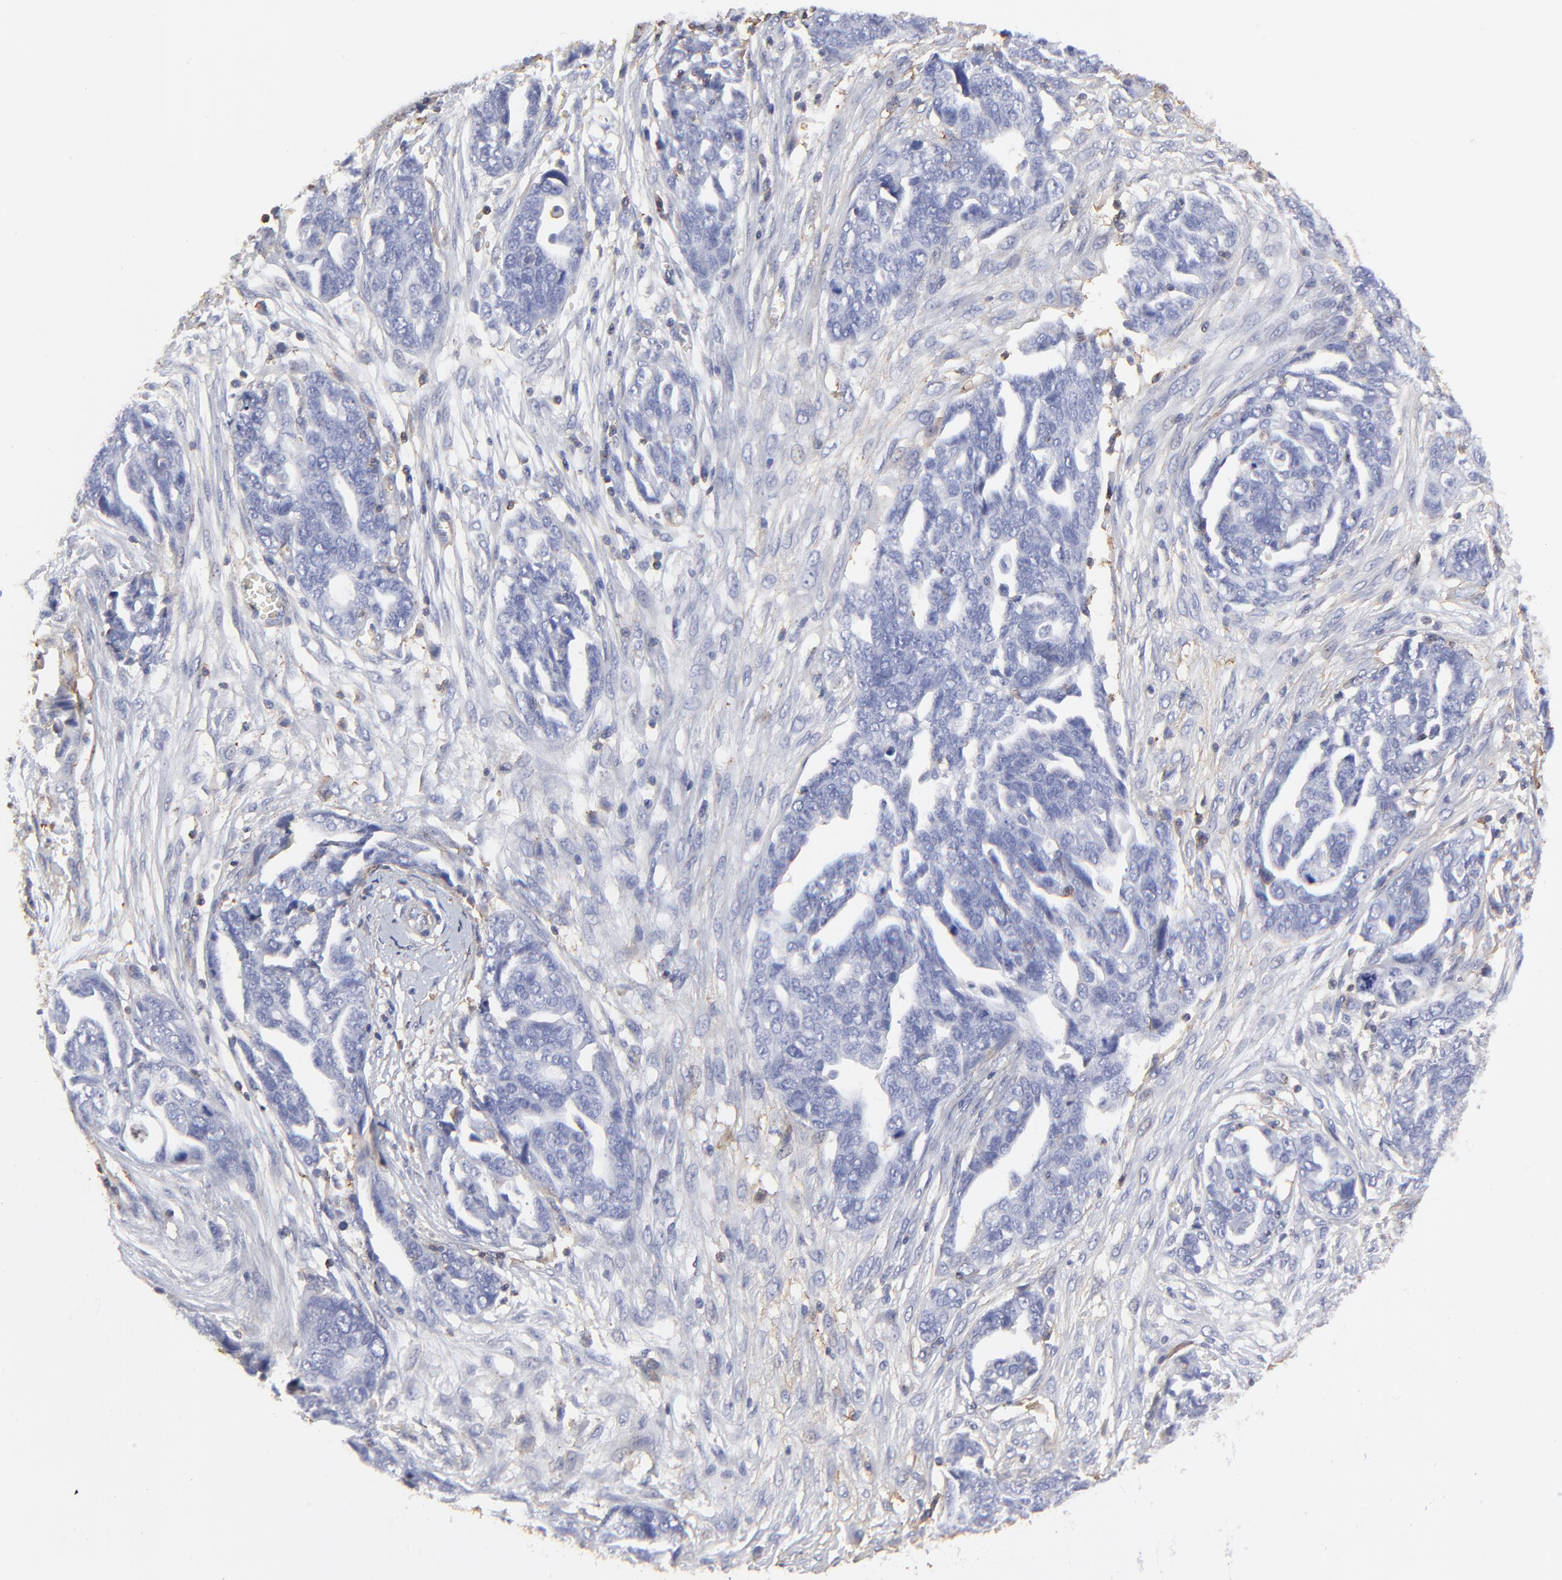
{"staining": {"intensity": "negative", "quantity": "none", "location": "none"}, "tissue": "ovarian cancer", "cell_type": "Tumor cells", "image_type": "cancer", "snomed": [{"axis": "morphology", "description": "Normal tissue, NOS"}, {"axis": "morphology", "description": "Cystadenocarcinoma, serous, NOS"}, {"axis": "topography", "description": "Fallopian tube"}, {"axis": "topography", "description": "Ovary"}], "caption": "Immunohistochemical staining of ovarian serous cystadenocarcinoma demonstrates no significant expression in tumor cells. The staining was performed using DAB (3,3'-diaminobenzidine) to visualize the protein expression in brown, while the nuclei were stained in blue with hematoxylin (Magnification: 20x).", "gene": "ANXA6", "patient": {"sex": "female", "age": 56}}